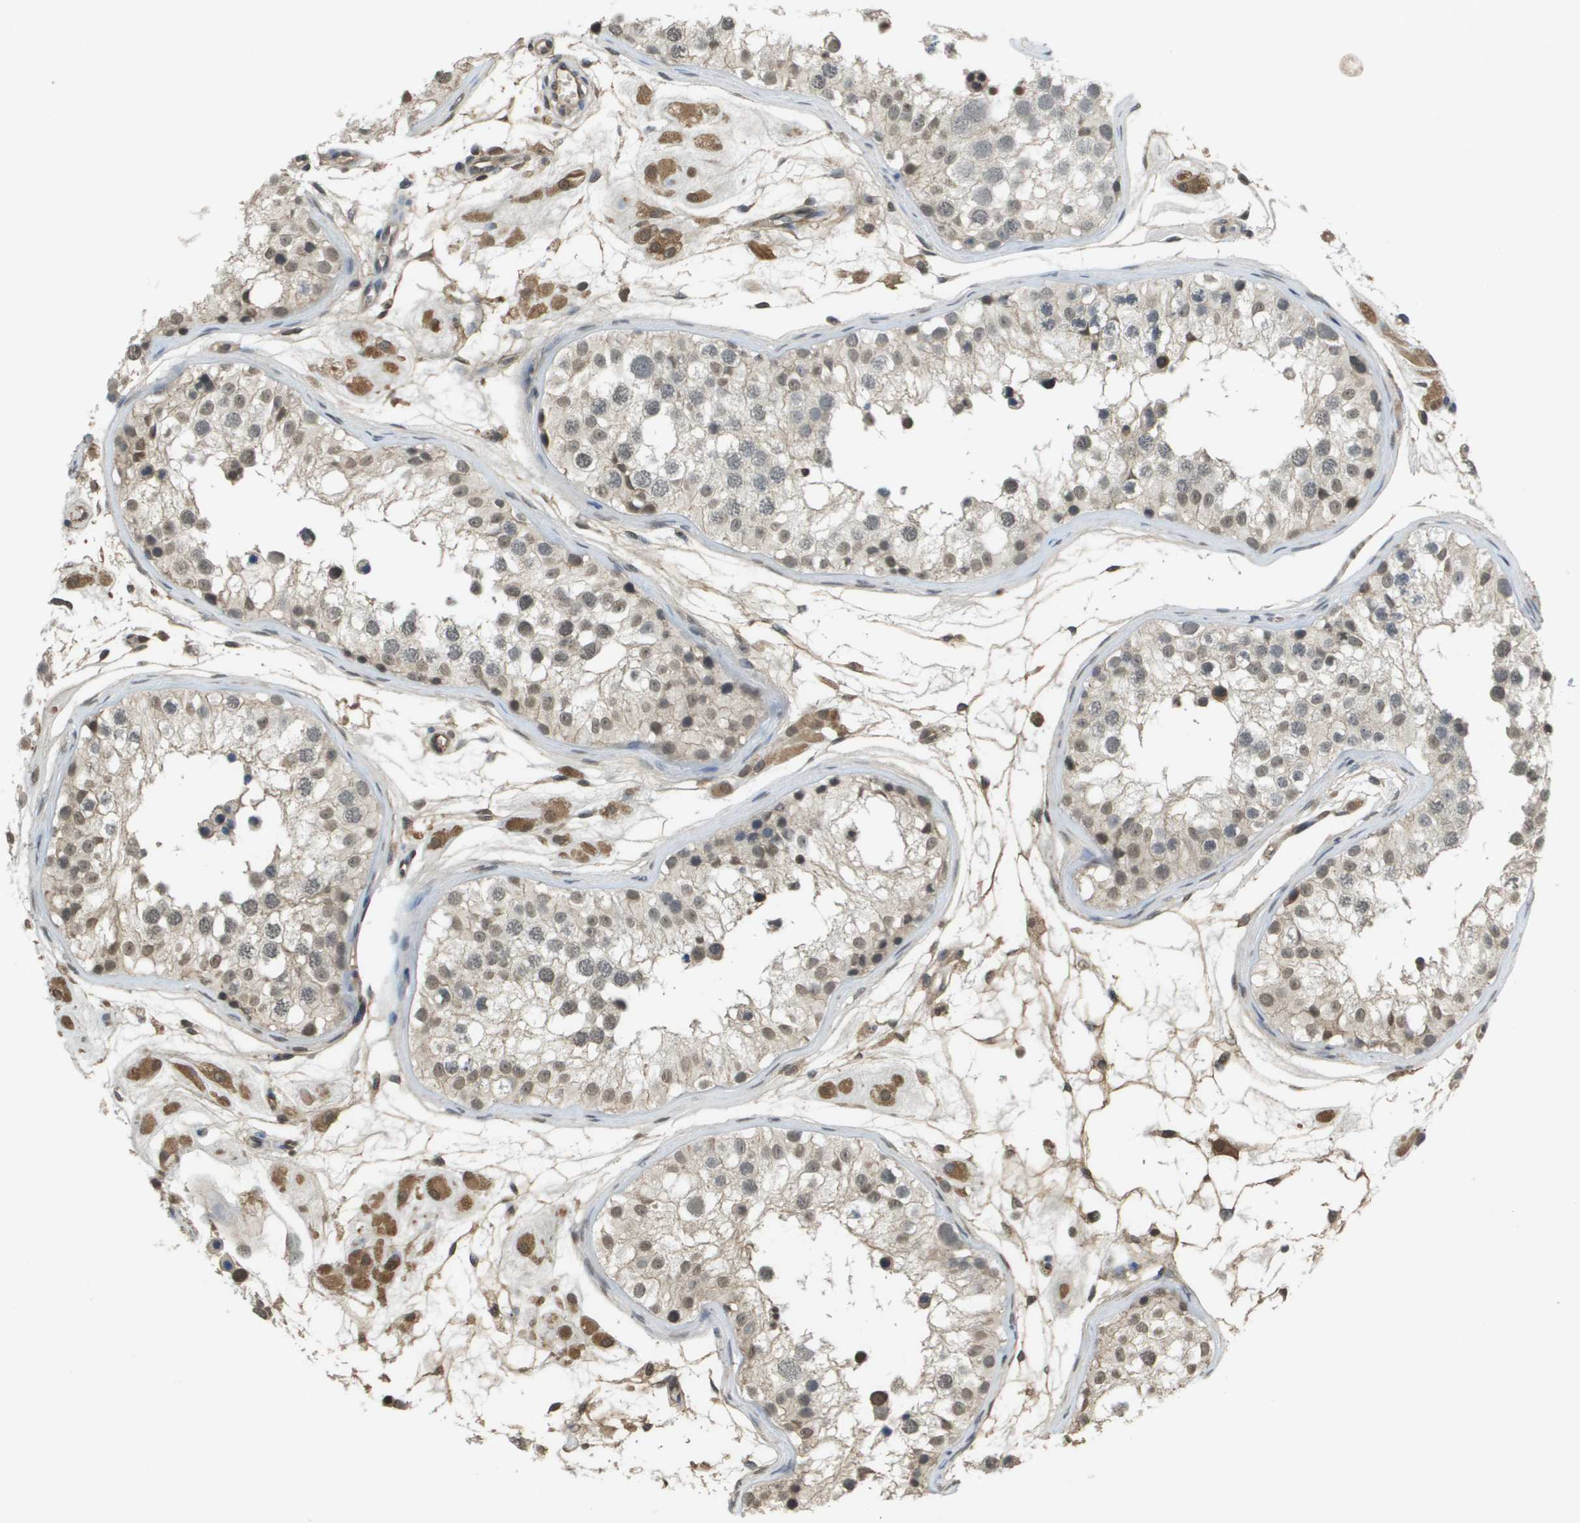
{"staining": {"intensity": "moderate", "quantity": "25%-75%", "location": "nuclear"}, "tissue": "testis", "cell_type": "Cells in seminiferous ducts", "image_type": "normal", "snomed": [{"axis": "morphology", "description": "Normal tissue, NOS"}, {"axis": "morphology", "description": "Adenocarcinoma, metastatic, NOS"}, {"axis": "topography", "description": "Testis"}], "caption": "A brown stain shows moderate nuclear staining of a protein in cells in seminiferous ducts of normal human testis.", "gene": "NDRG2", "patient": {"sex": "male", "age": 26}}